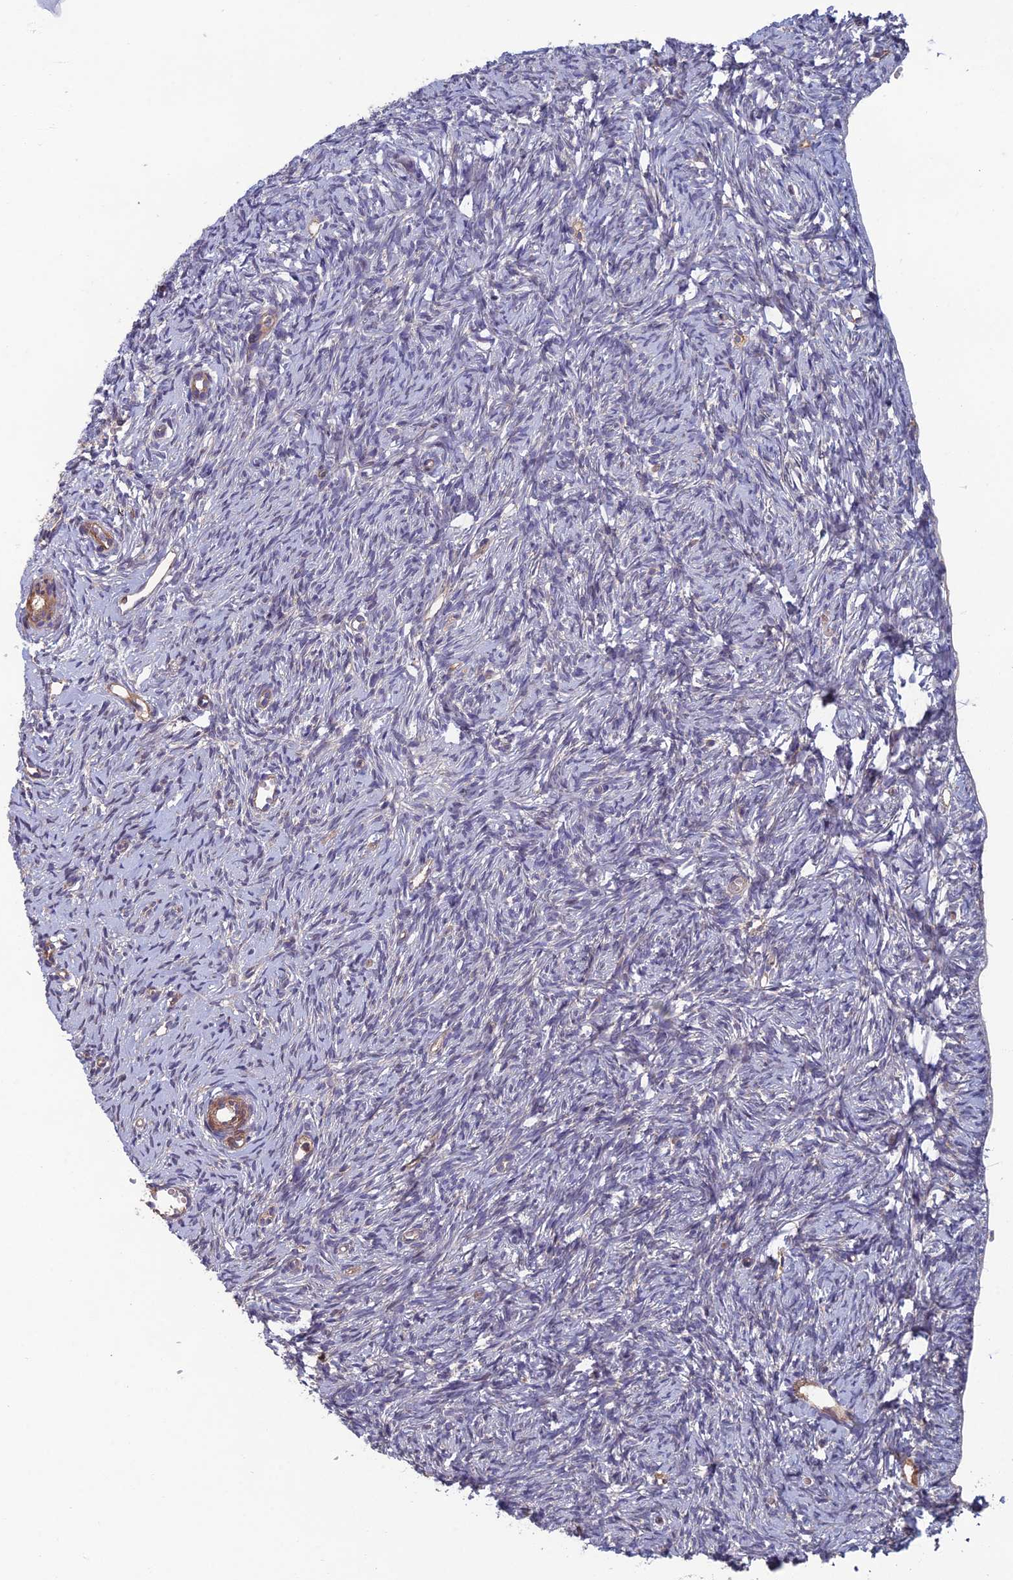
{"staining": {"intensity": "negative", "quantity": "none", "location": "none"}, "tissue": "ovary", "cell_type": "Ovarian stroma cells", "image_type": "normal", "snomed": [{"axis": "morphology", "description": "Normal tissue, NOS"}, {"axis": "topography", "description": "Ovary"}], "caption": "Ovarian stroma cells show no significant protein expression in normal ovary. (DAB (3,3'-diaminobenzidine) IHC with hematoxylin counter stain).", "gene": "C15orf62", "patient": {"sex": "female", "age": 51}}